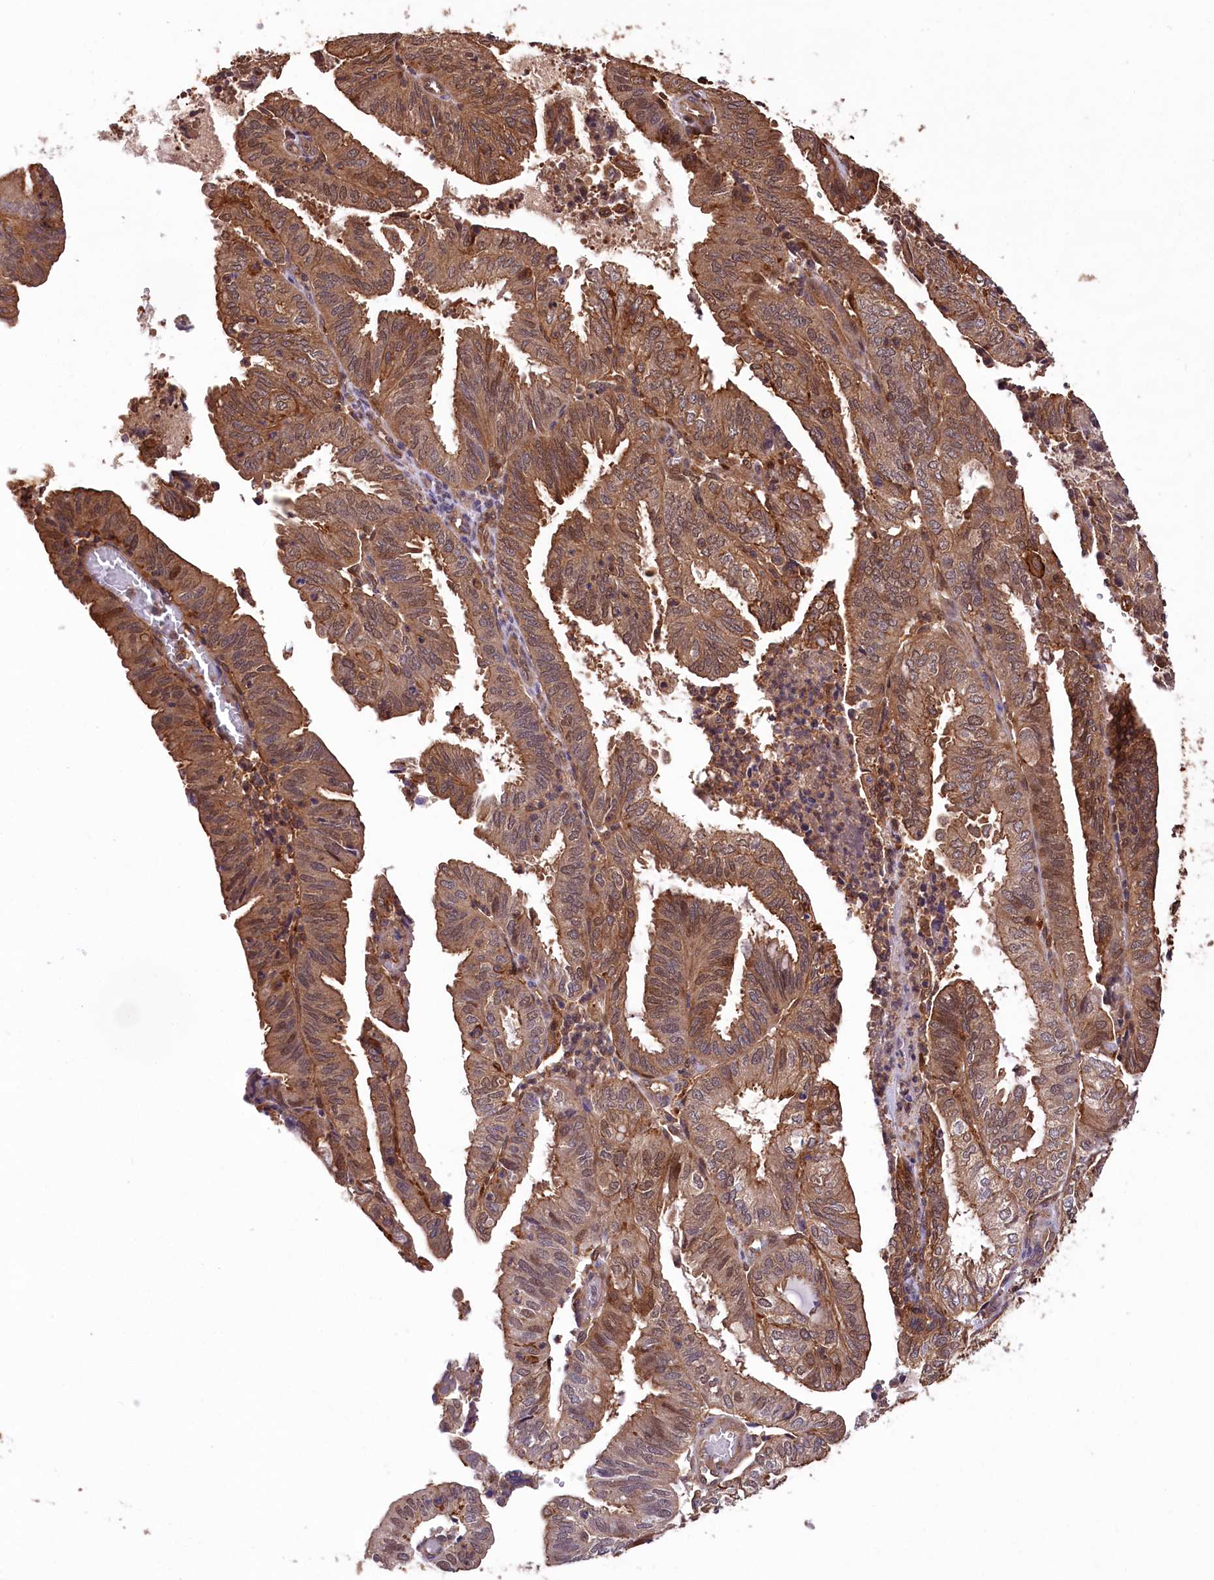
{"staining": {"intensity": "moderate", "quantity": ">75%", "location": "cytoplasmic/membranous"}, "tissue": "endometrial cancer", "cell_type": "Tumor cells", "image_type": "cancer", "snomed": [{"axis": "morphology", "description": "Adenocarcinoma, NOS"}, {"axis": "topography", "description": "Uterus"}], "caption": "IHC image of neoplastic tissue: human adenocarcinoma (endometrial) stained using immunohistochemistry (IHC) shows medium levels of moderate protein expression localized specifically in the cytoplasmic/membranous of tumor cells, appearing as a cytoplasmic/membranous brown color.", "gene": "DPP3", "patient": {"sex": "female", "age": 60}}